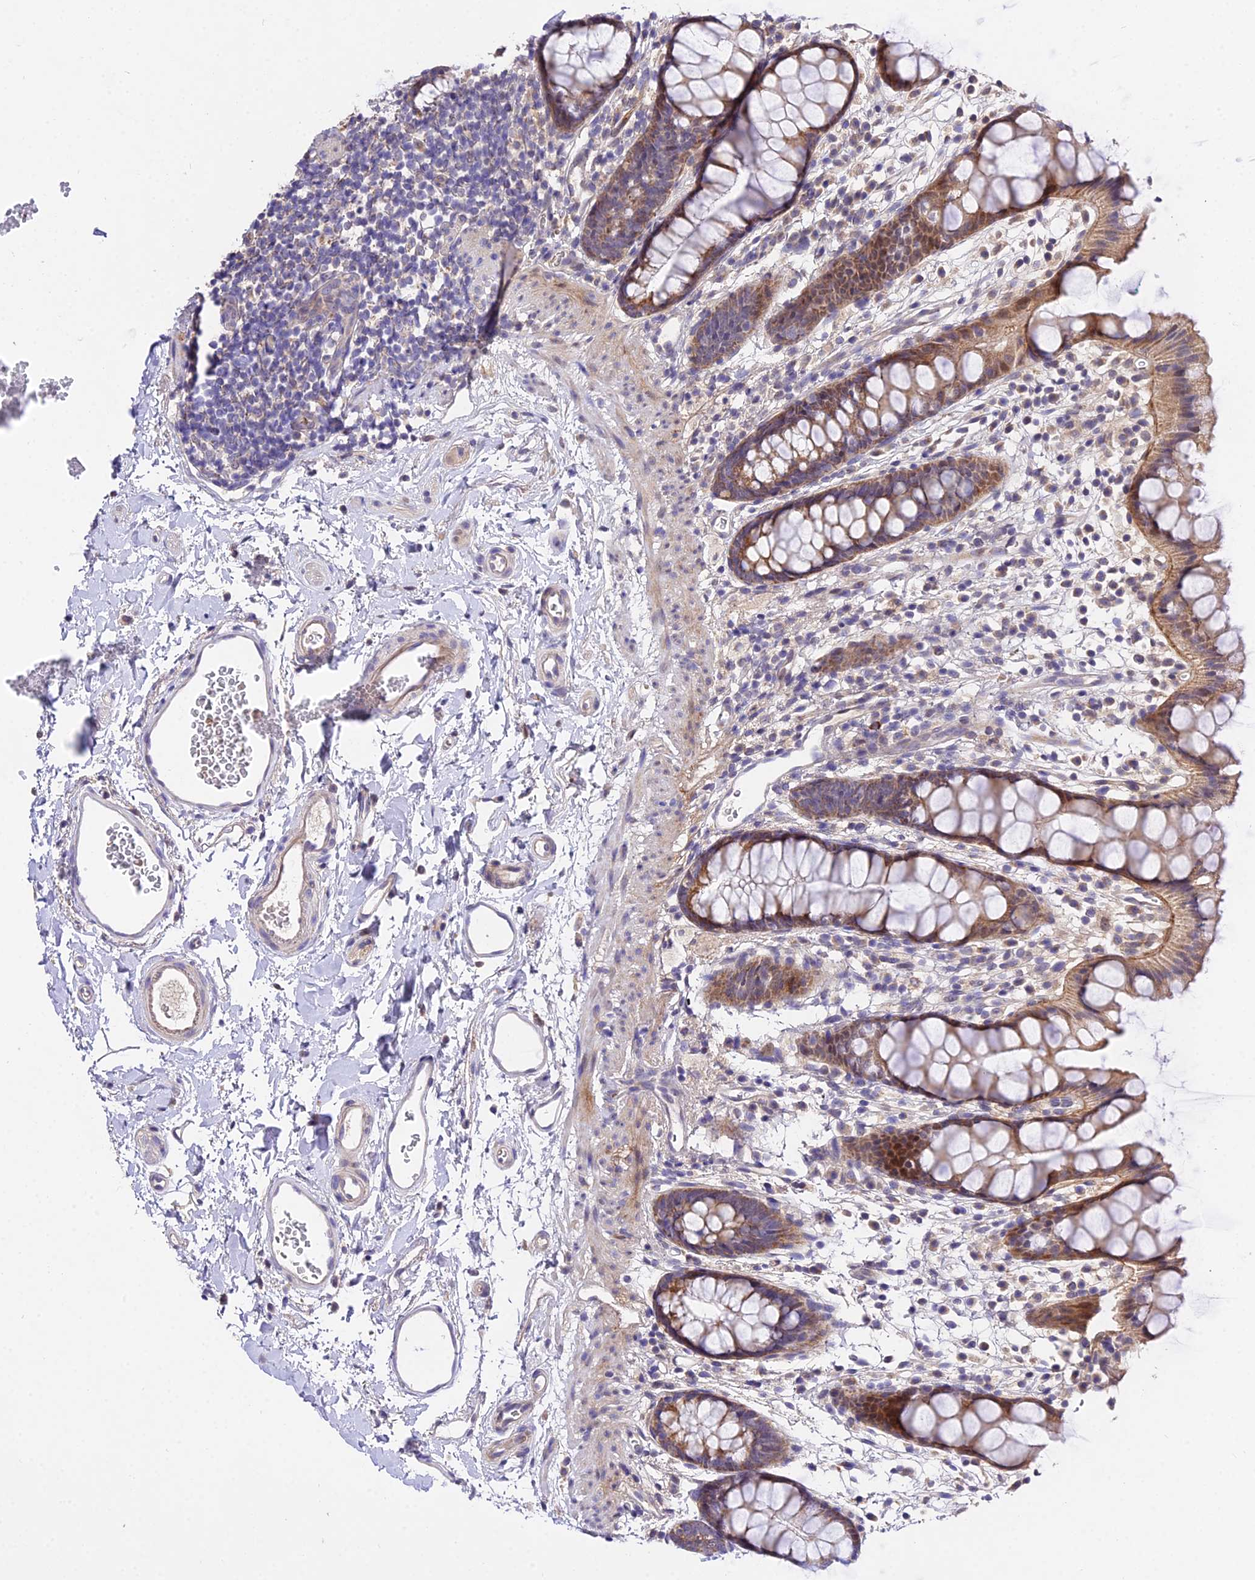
{"staining": {"intensity": "moderate", "quantity": ">75%", "location": "cytoplasmic/membranous"}, "tissue": "rectum", "cell_type": "Glandular cells", "image_type": "normal", "snomed": [{"axis": "morphology", "description": "Normal tissue, NOS"}, {"axis": "topography", "description": "Rectum"}], "caption": "High-magnification brightfield microscopy of normal rectum stained with DAB (brown) and counterstained with hematoxylin (blue). glandular cells exhibit moderate cytoplasmic/membranous positivity is appreciated in approximately>75% of cells. (Brightfield microscopy of DAB IHC at high magnification).", "gene": "WDR5B", "patient": {"sex": "female", "age": 65}}